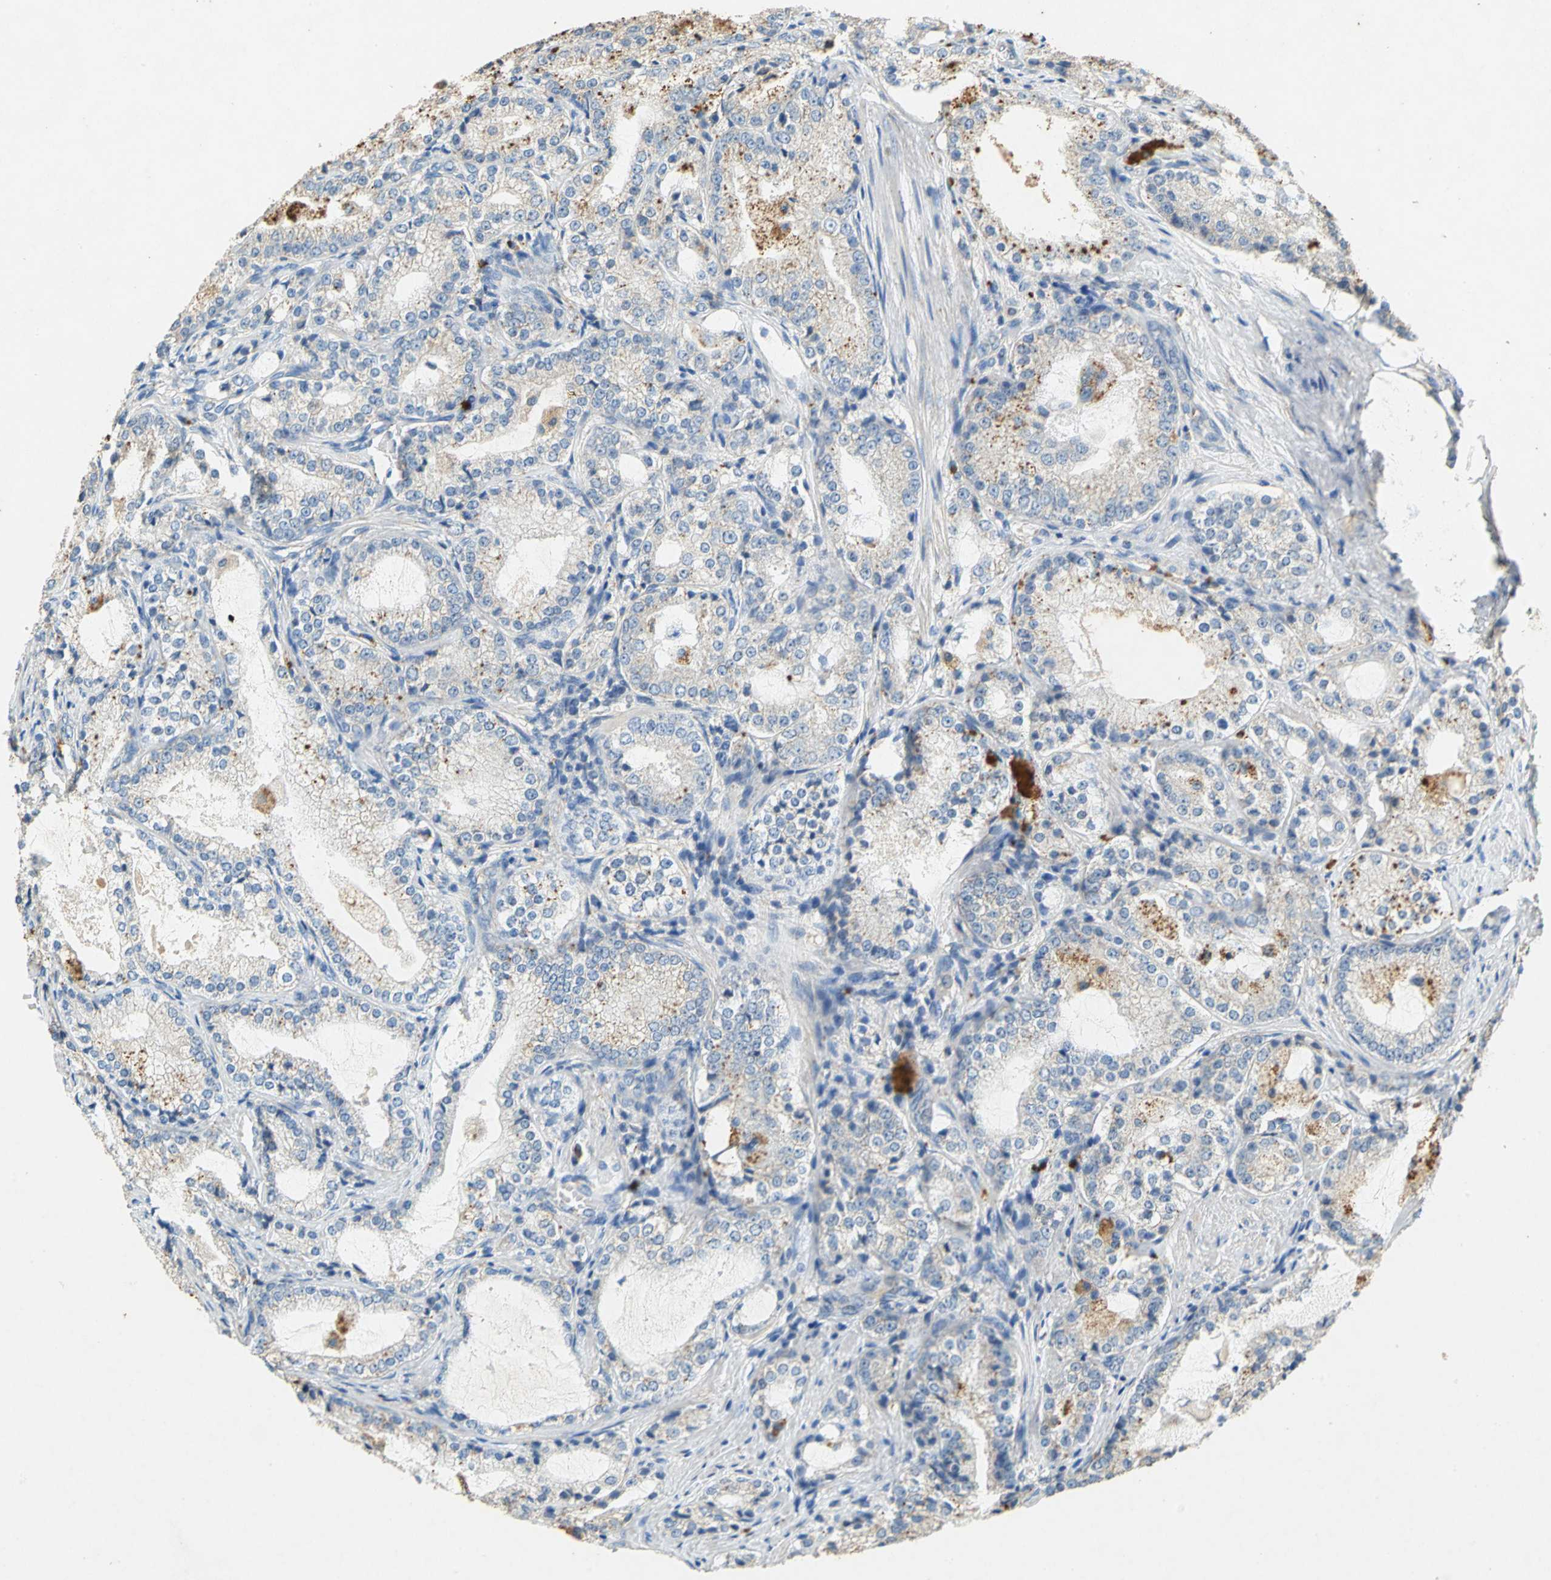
{"staining": {"intensity": "weak", "quantity": ">75%", "location": "cytoplasmic/membranous"}, "tissue": "prostate cancer", "cell_type": "Tumor cells", "image_type": "cancer", "snomed": [{"axis": "morphology", "description": "Adenocarcinoma, High grade"}, {"axis": "topography", "description": "Prostate"}], "caption": "About >75% of tumor cells in human high-grade adenocarcinoma (prostate) show weak cytoplasmic/membranous protein expression as visualized by brown immunohistochemical staining.", "gene": "ADAMTS5", "patient": {"sex": "male", "age": 63}}